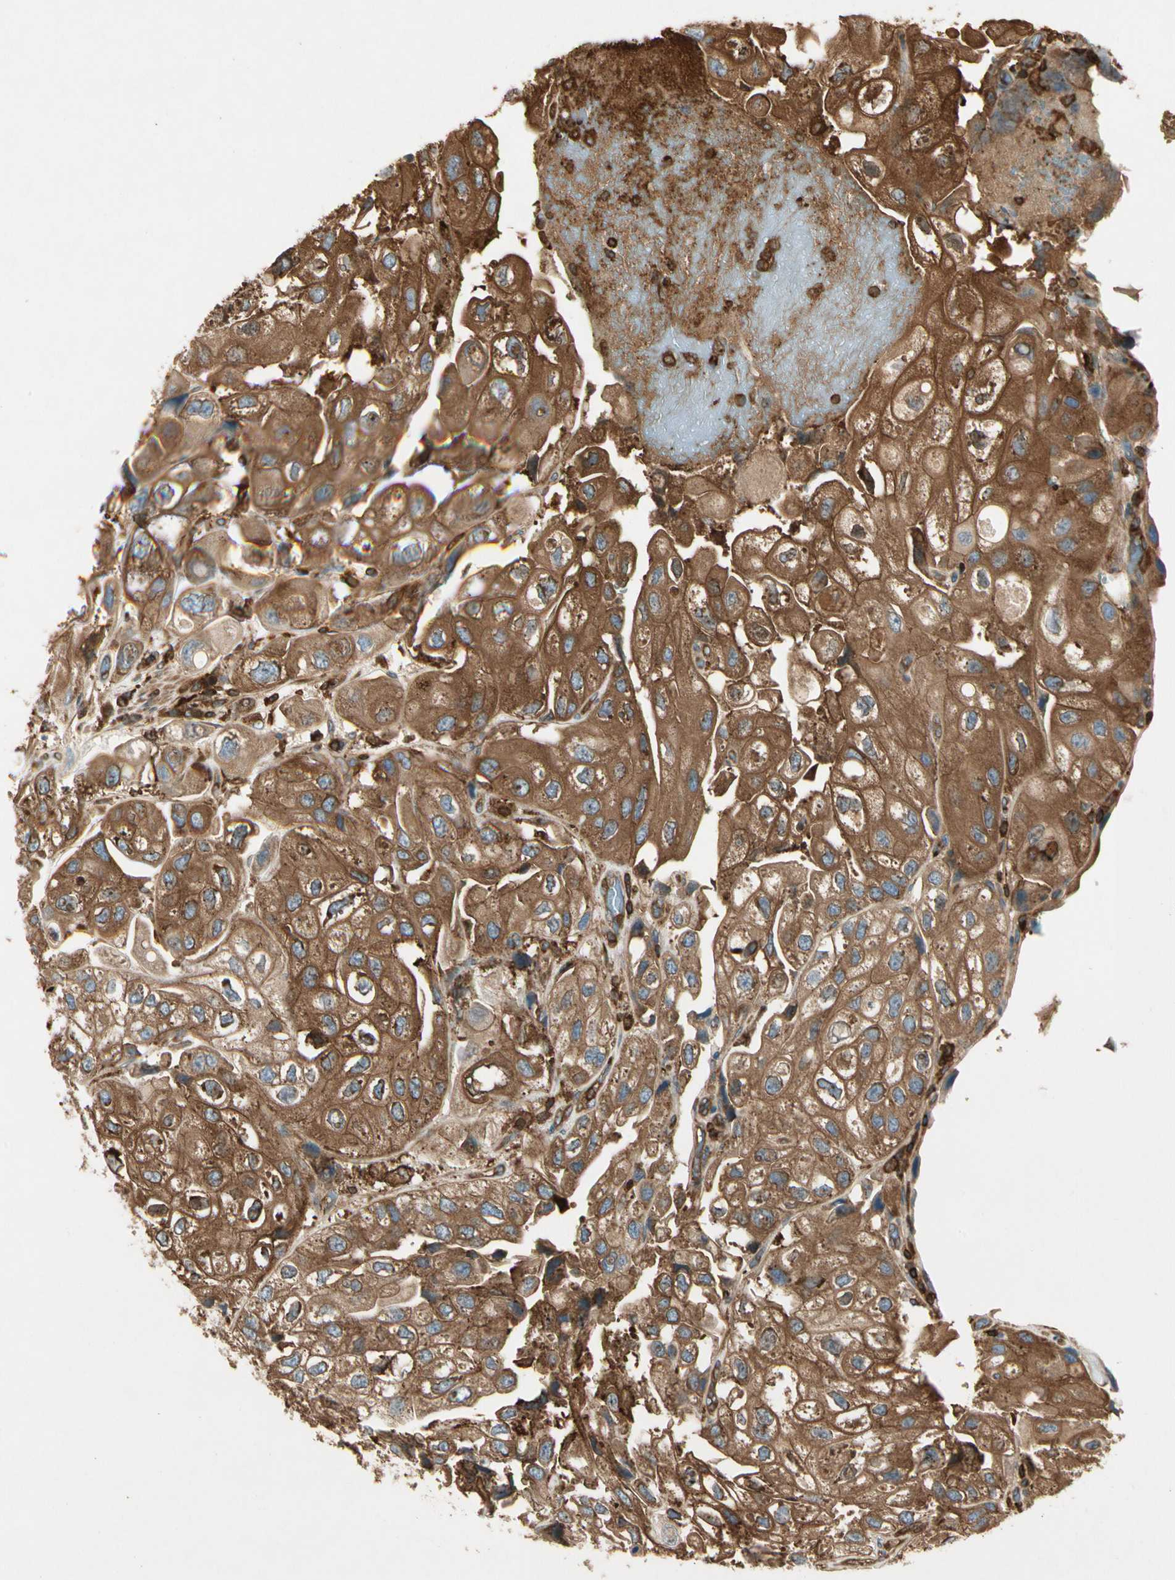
{"staining": {"intensity": "moderate", "quantity": ">75%", "location": "cytoplasmic/membranous"}, "tissue": "urothelial cancer", "cell_type": "Tumor cells", "image_type": "cancer", "snomed": [{"axis": "morphology", "description": "Urothelial carcinoma, High grade"}, {"axis": "topography", "description": "Urinary bladder"}], "caption": "Urothelial cancer tissue demonstrates moderate cytoplasmic/membranous positivity in about >75% of tumor cells The staining is performed using DAB (3,3'-diaminobenzidine) brown chromogen to label protein expression. The nuclei are counter-stained blue using hematoxylin.", "gene": "ARPC2", "patient": {"sex": "female", "age": 64}}